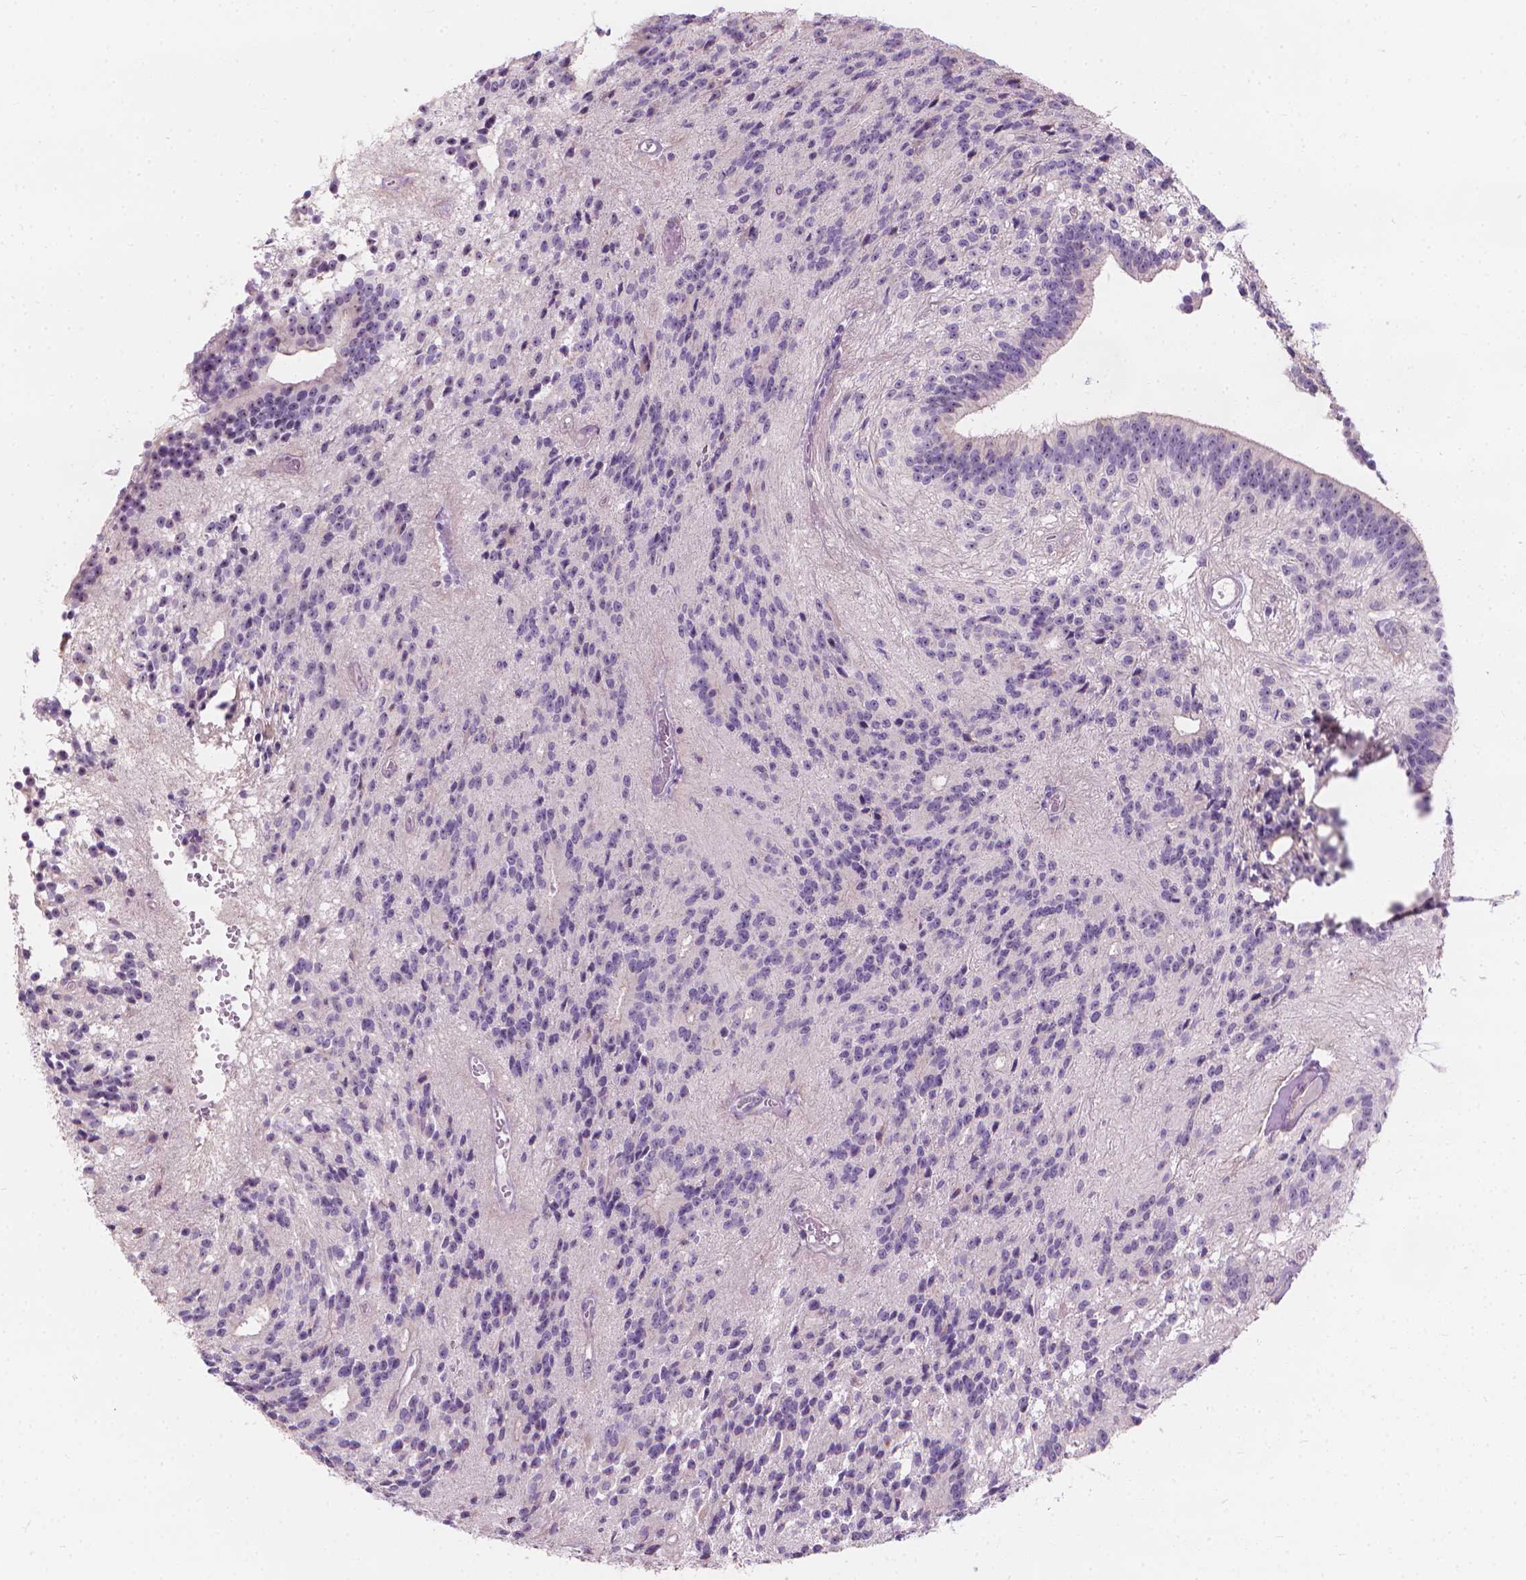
{"staining": {"intensity": "negative", "quantity": "none", "location": "none"}, "tissue": "glioma", "cell_type": "Tumor cells", "image_type": "cancer", "snomed": [{"axis": "morphology", "description": "Glioma, malignant, Low grade"}, {"axis": "topography", "description": "Brain"}], "caption": "This is an immunohistochemistry histopathology image of human glioma. There is no positivity in tumor cells.", "gene": "GPRC5A", "patient": {"sex": "male", "age": 31}}